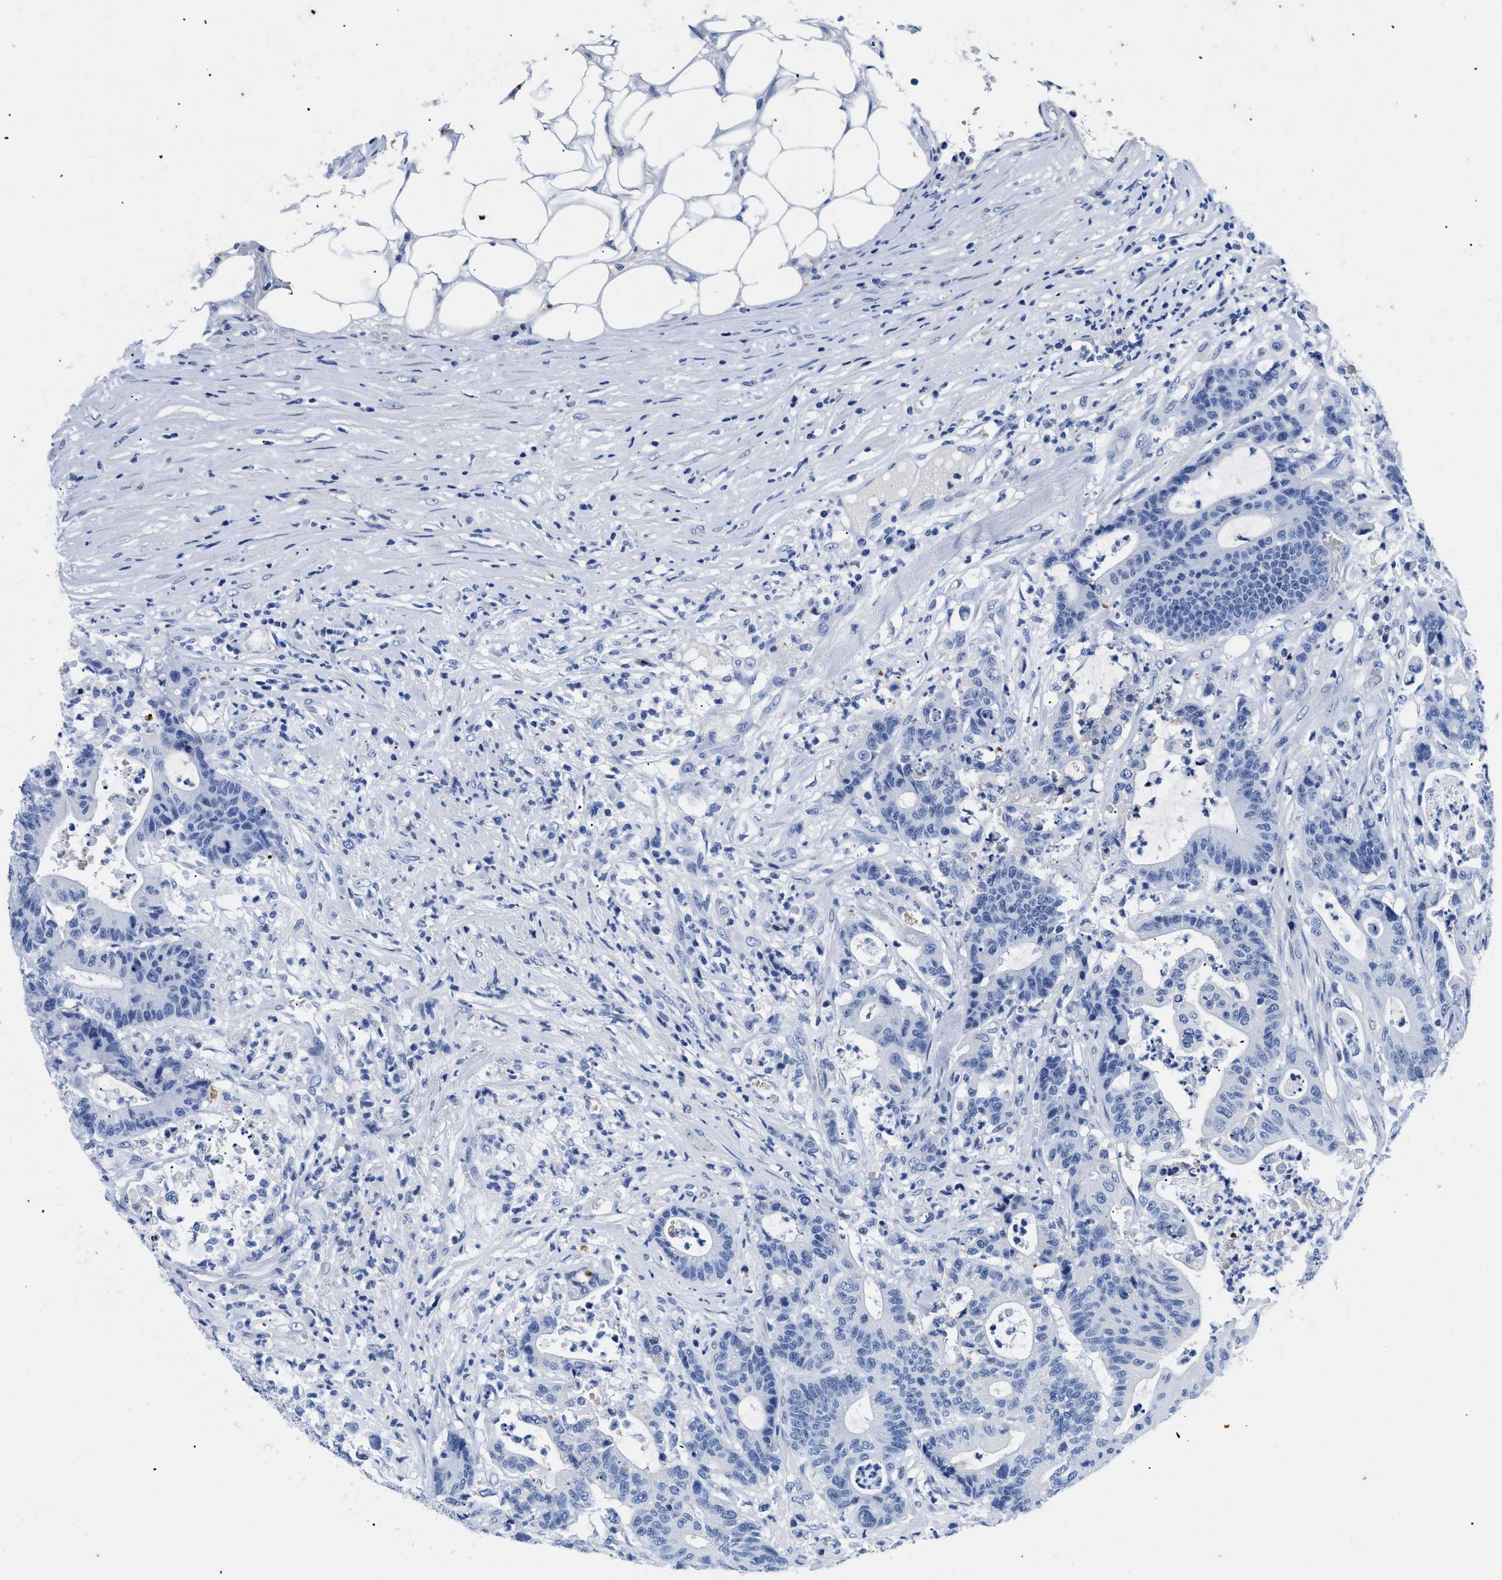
{"staining": {"intensity": "negative", "quantity": "none", "location": "none"}, "tissue": "colorectal cancer", "cell_type": "Tumor cells", "image_type": "cancer", "snomed": [{"axis": "morphology", "description": "Adenocarcinoma, NOS"}, {"axis": "topography", "description": "Colon"}], "caption": "Adenocarcinoma (colorectal) stained for a protein using immunohistochemistry shows no staining tumor cells.", "gene": "TMEM68", "patient": {"sex": "female", "age": 84}}